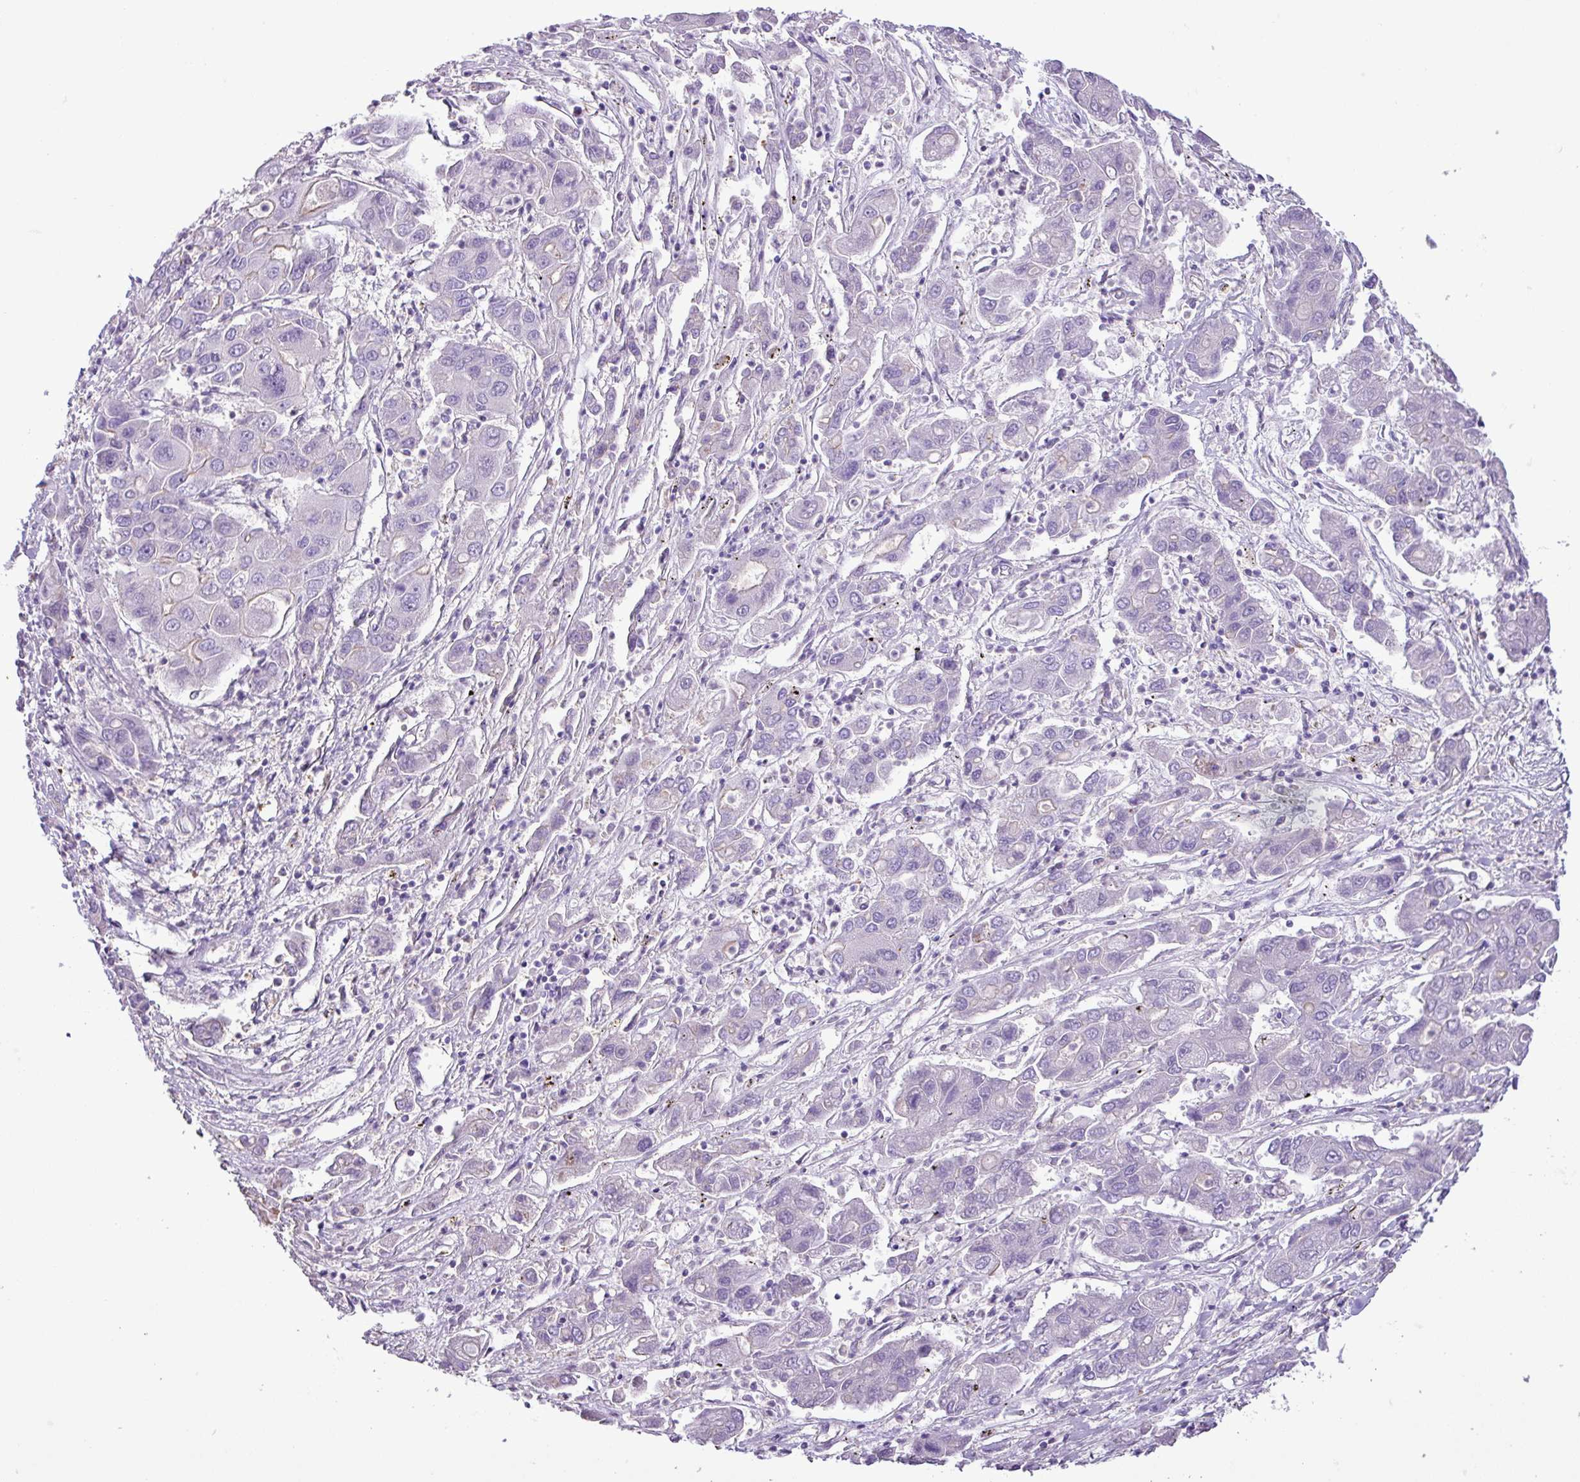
{"staining": {"intensity": "moderate", "quantity": "<25%", "location": "cytoplasmic/membranous"}, "tissue": "liver cancer", "cell_type": "Tumor cells", "image_type": "cancer", "snomed": [{"axis": "morphology", "description": "Cholangiocarcinoma"}, {"axis": "topography", "description": "Liver"}], "caption": "IHC micrograph of human liver cancer stained for a protein (brown), which shows low levels of moderate cytoplasmic/membranous positivity in about <25% of tumor cells.", "gene": "ZNF334", "patient": {"sex": "male", "age": 67}}